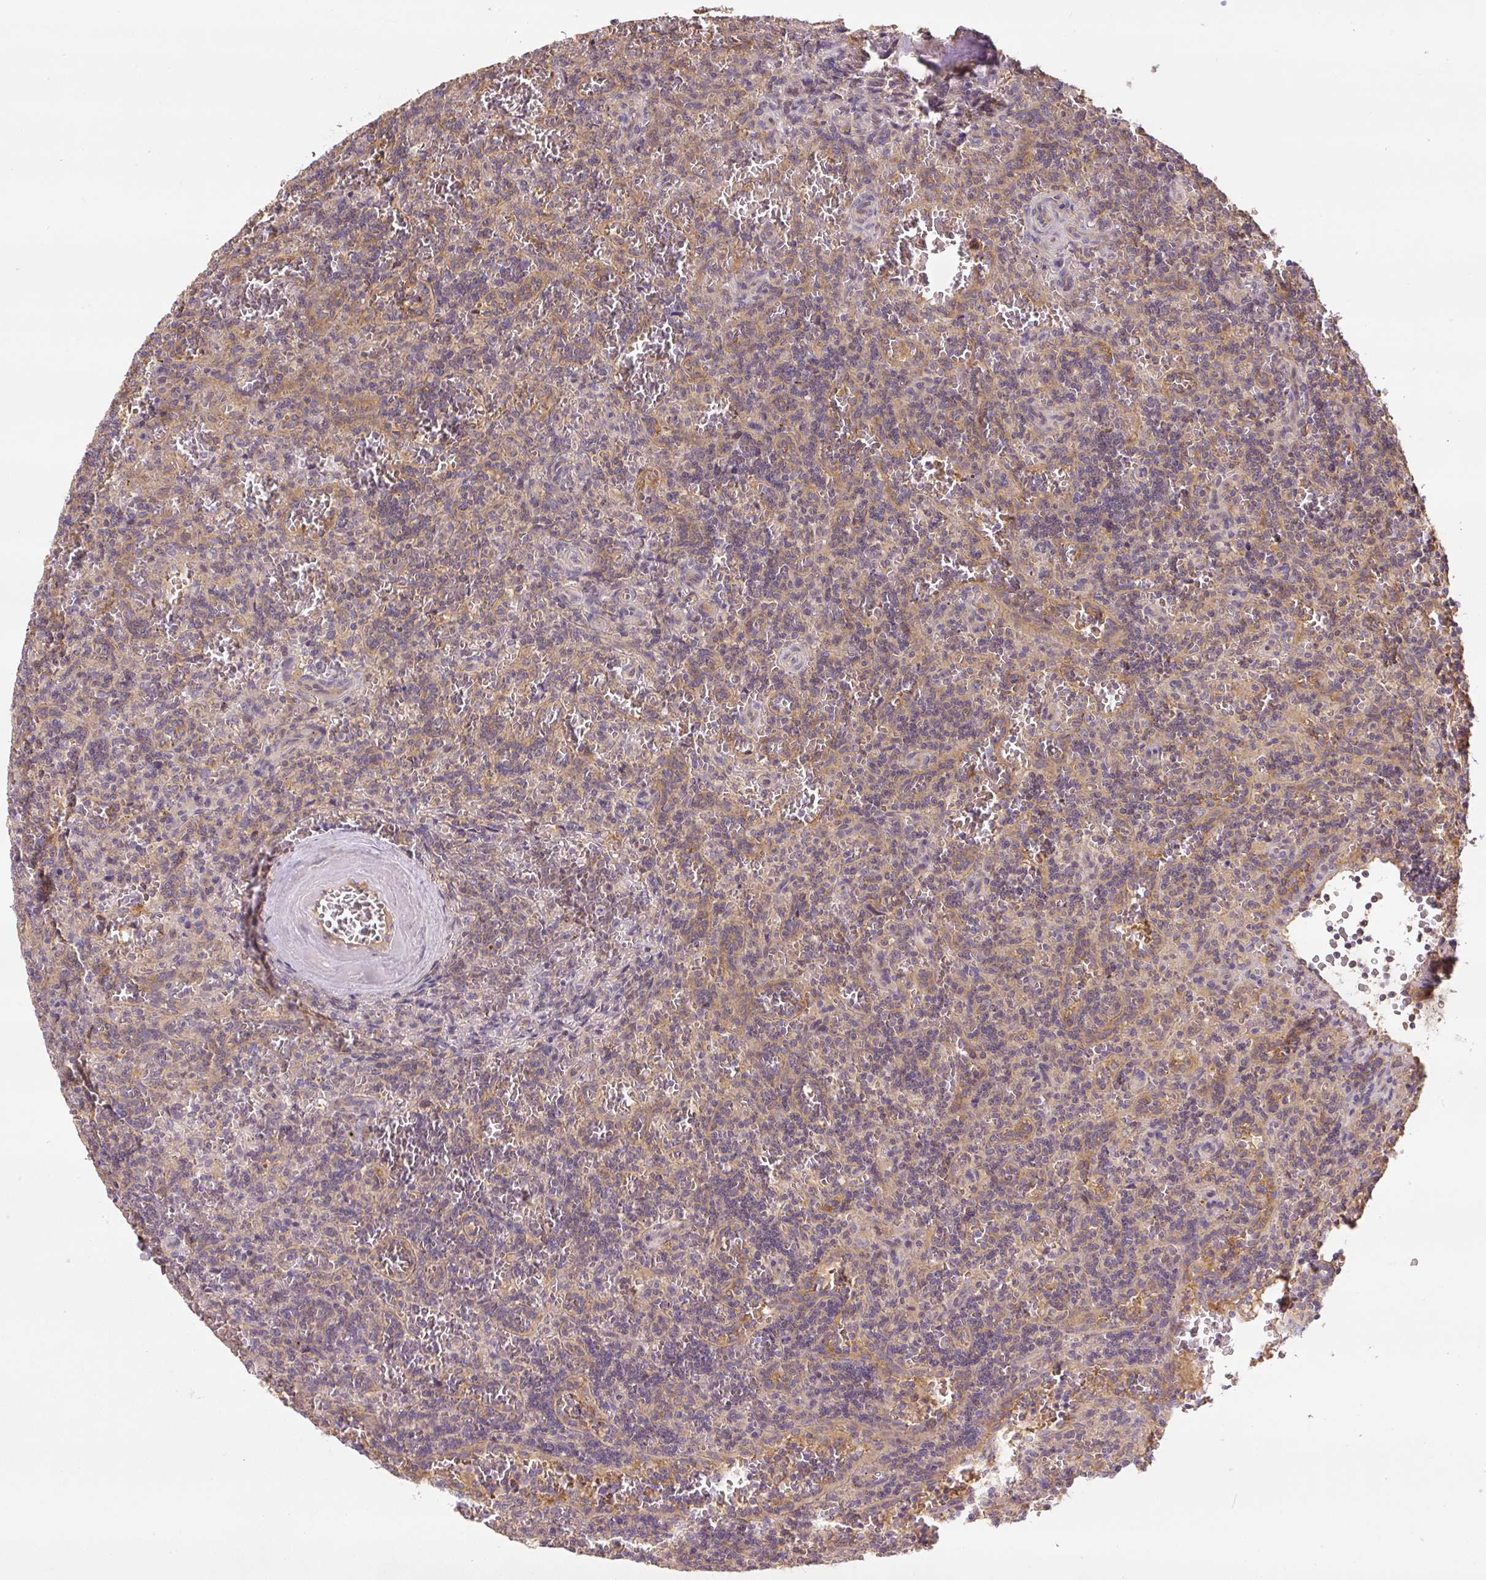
{"staining": {"intensity": "negative", "quantity": "none", "location": "none"}, "tissue": "lymphoma", "cell_type": "Tumor cells", "image_type": "cancer", "snomed": [{"axis": "morphology", "description": "Malignant lymphoma, non-Hodgkin's type, Low grade"}, {"axis": "topography", "description": "Spleen"}], "caption": "Lymphoma was stained to show a protein in brown. There is no significant positivity in tumor cells.", "gene": "C2orf73", "patient": {"sex": "male", "age": 73}}